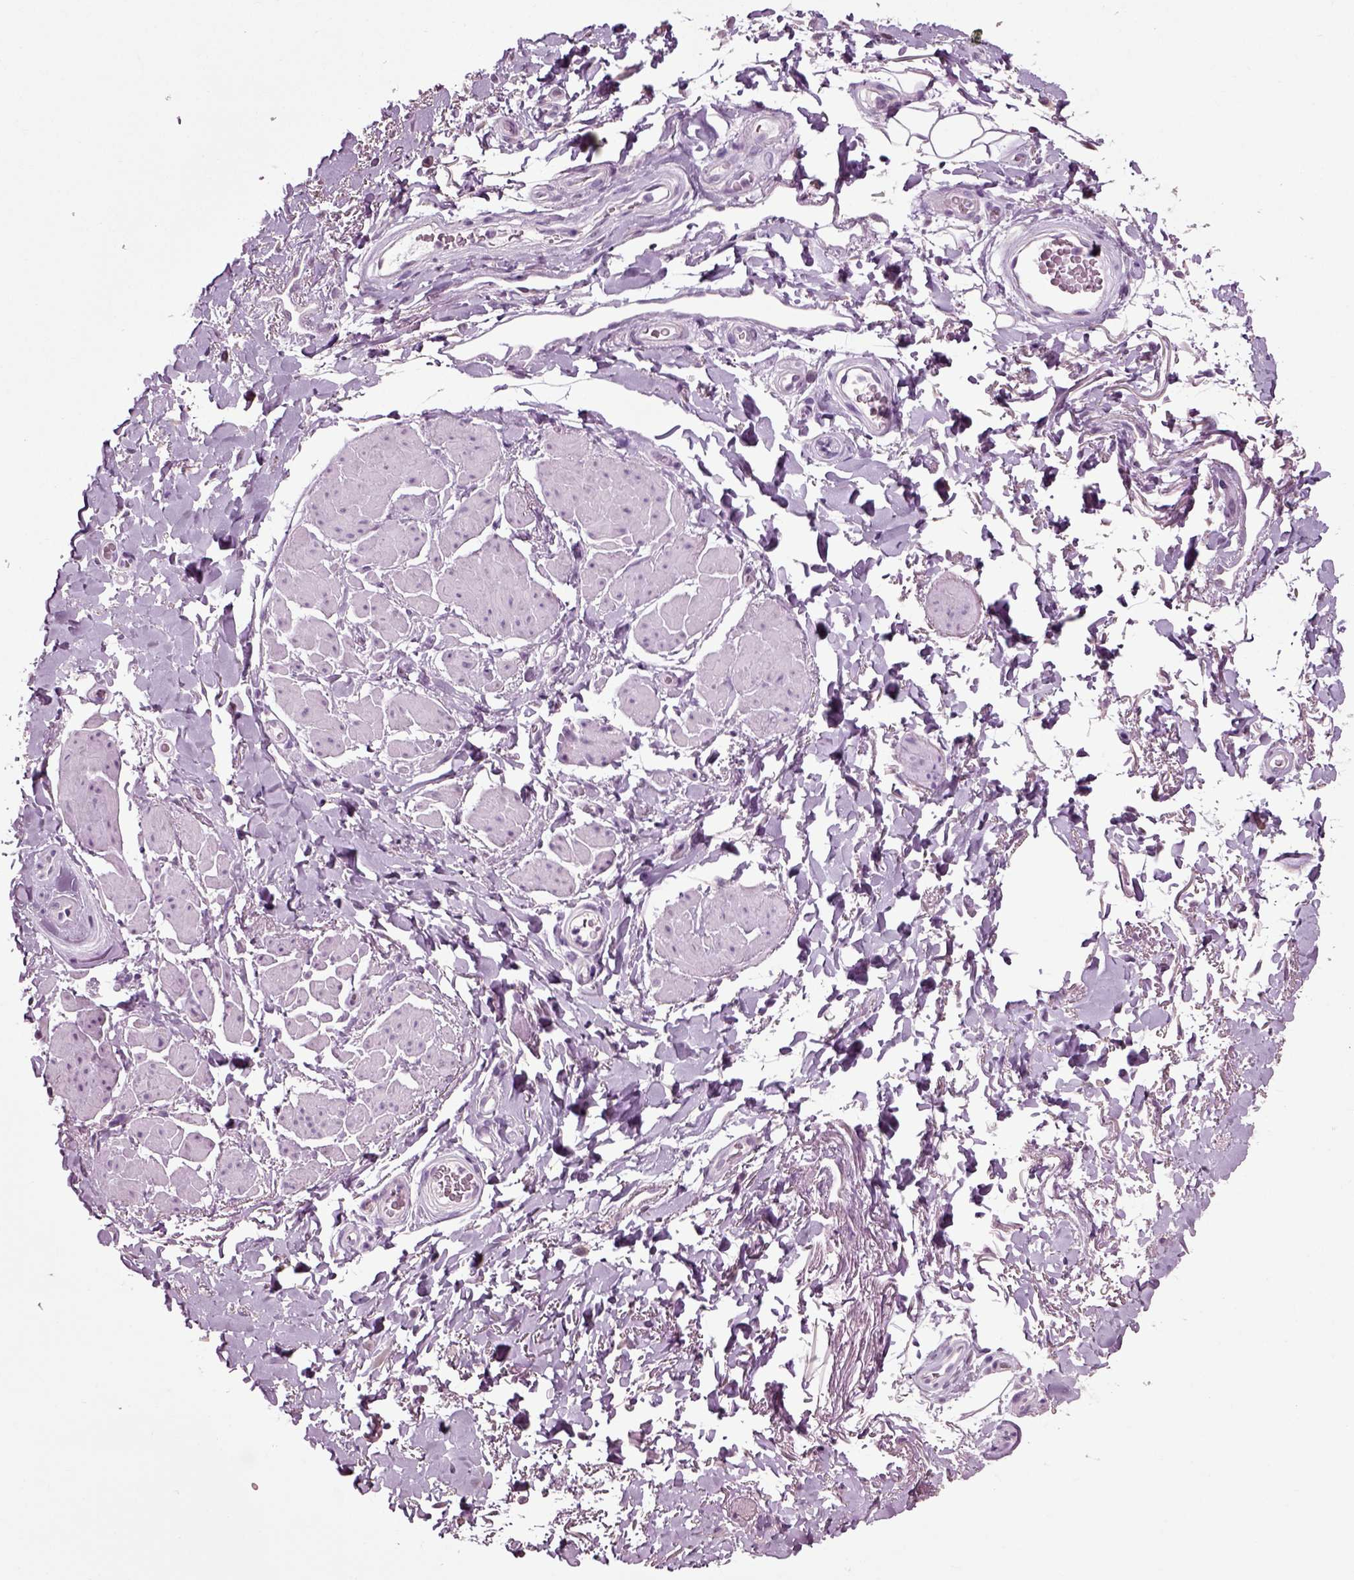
{"staining": {"intensity": "negative", "quantity": "none", "location": "none"}, "tissue": "adipose tissue", "cell_type": "Adipocytes", "image_type": "normal", "snomed": [{"axis": "morphology", "description": "Normal tissue, NOS"}, {"axis": "topography", "description": "Anal"}, {"axis": "topography", "description": "Peripheral nerve tissue"}], "caption": "IHC of benign adipose tissue shows no expression in adipocytes. (DAB (3,3'-diaminobenzidine) immunohistochemistry (IHC) visualized using brightfield microscopy, high magnification).", "gene": "SLC26A8", "patient": {"sex": "male", "age": 53}}